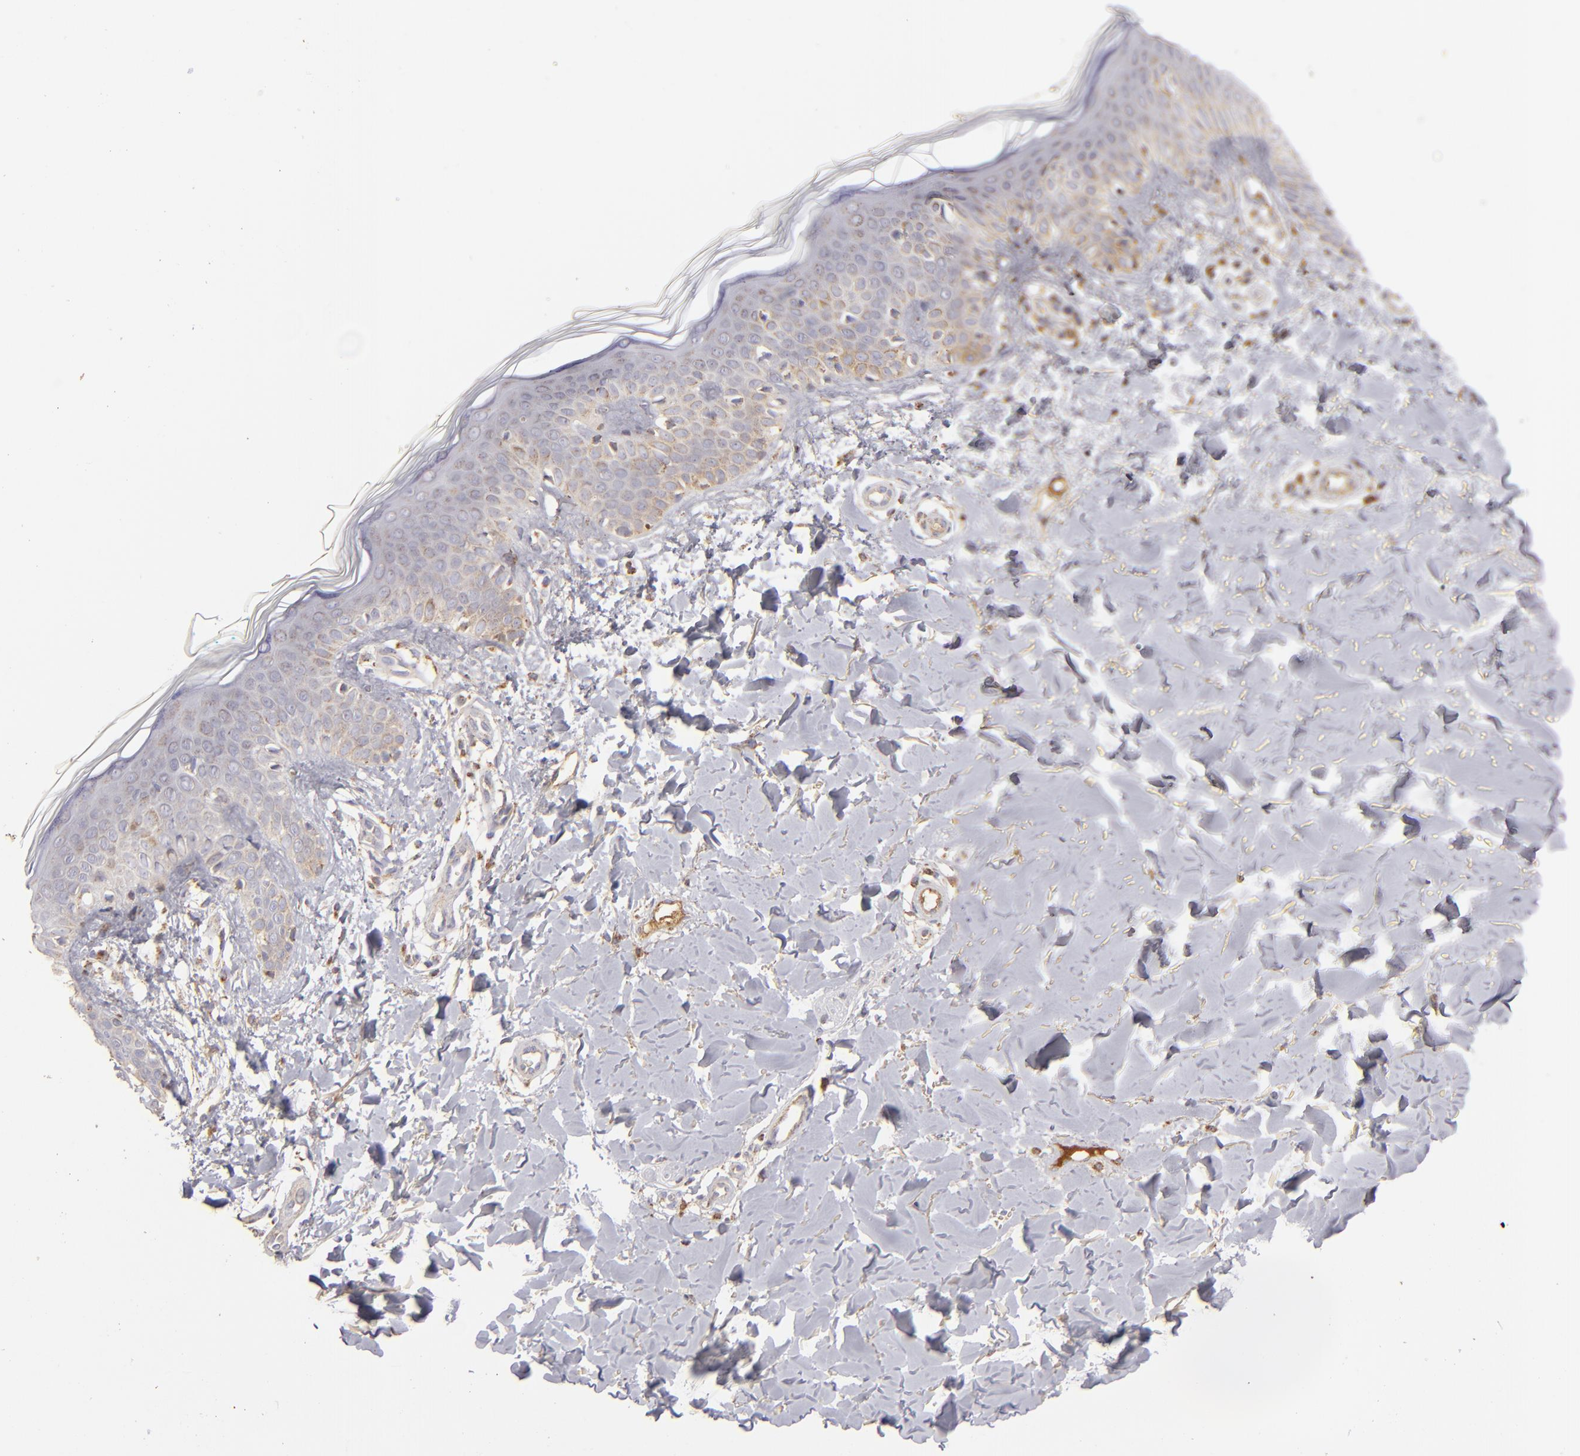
{"staining": {"intensity": "moderate", "quantity": "25%-75%", "location": "cytoplasmic/membranous"}, "tissue": "skin", "cell_type": "Fibroblasts", "image_type": "normal", "snomed": [{"axis": "morphology", "description": "Normal tissue, NOS"}, {"axis": "topography", "description": "Skin"}], "caption": "This is a photomicrograph of IHC staining of unremarkable skin, which shows moderate staining in the cytoplasmic/membranous of fibroblasts.", "gene": "CFB", "patient": {"sex": "male", "age": 32}}